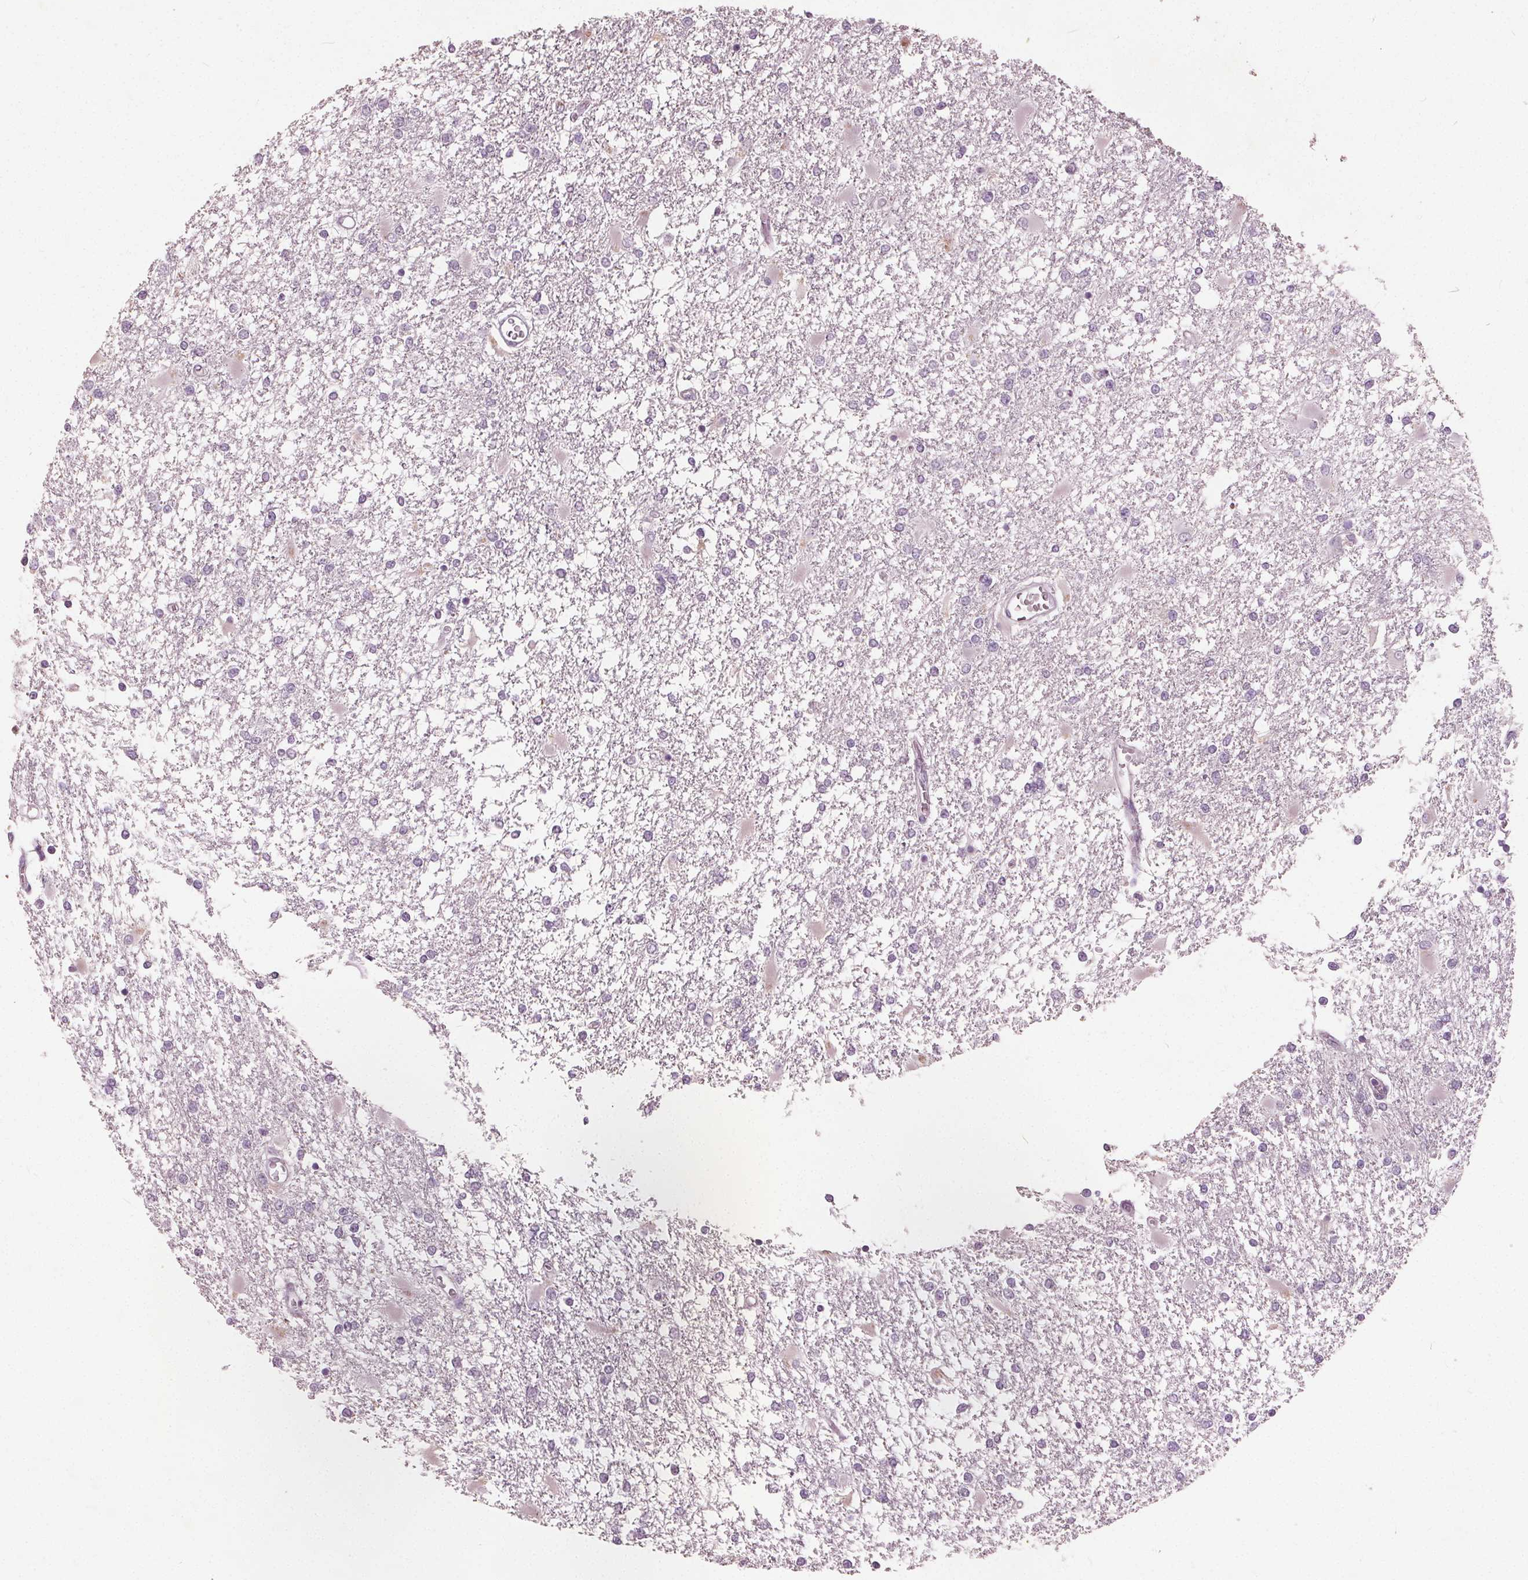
{"staining": {"intensity": "negative", "quantity": "none", "location": "none"}, "tissue": "glioma", "cell_type": "Tumor cells", "image_type": "cancer", "snomed": [{"axis": "morphology", "description": "Glioma, malignant, High grade"}, {"axis": "topography", "description": "Cerebral cortex"}], "caption": "Tumor cells show no significant expression in glioma.", "gene": "TKFC", "patient": {"sex": "male", "age": 79}}